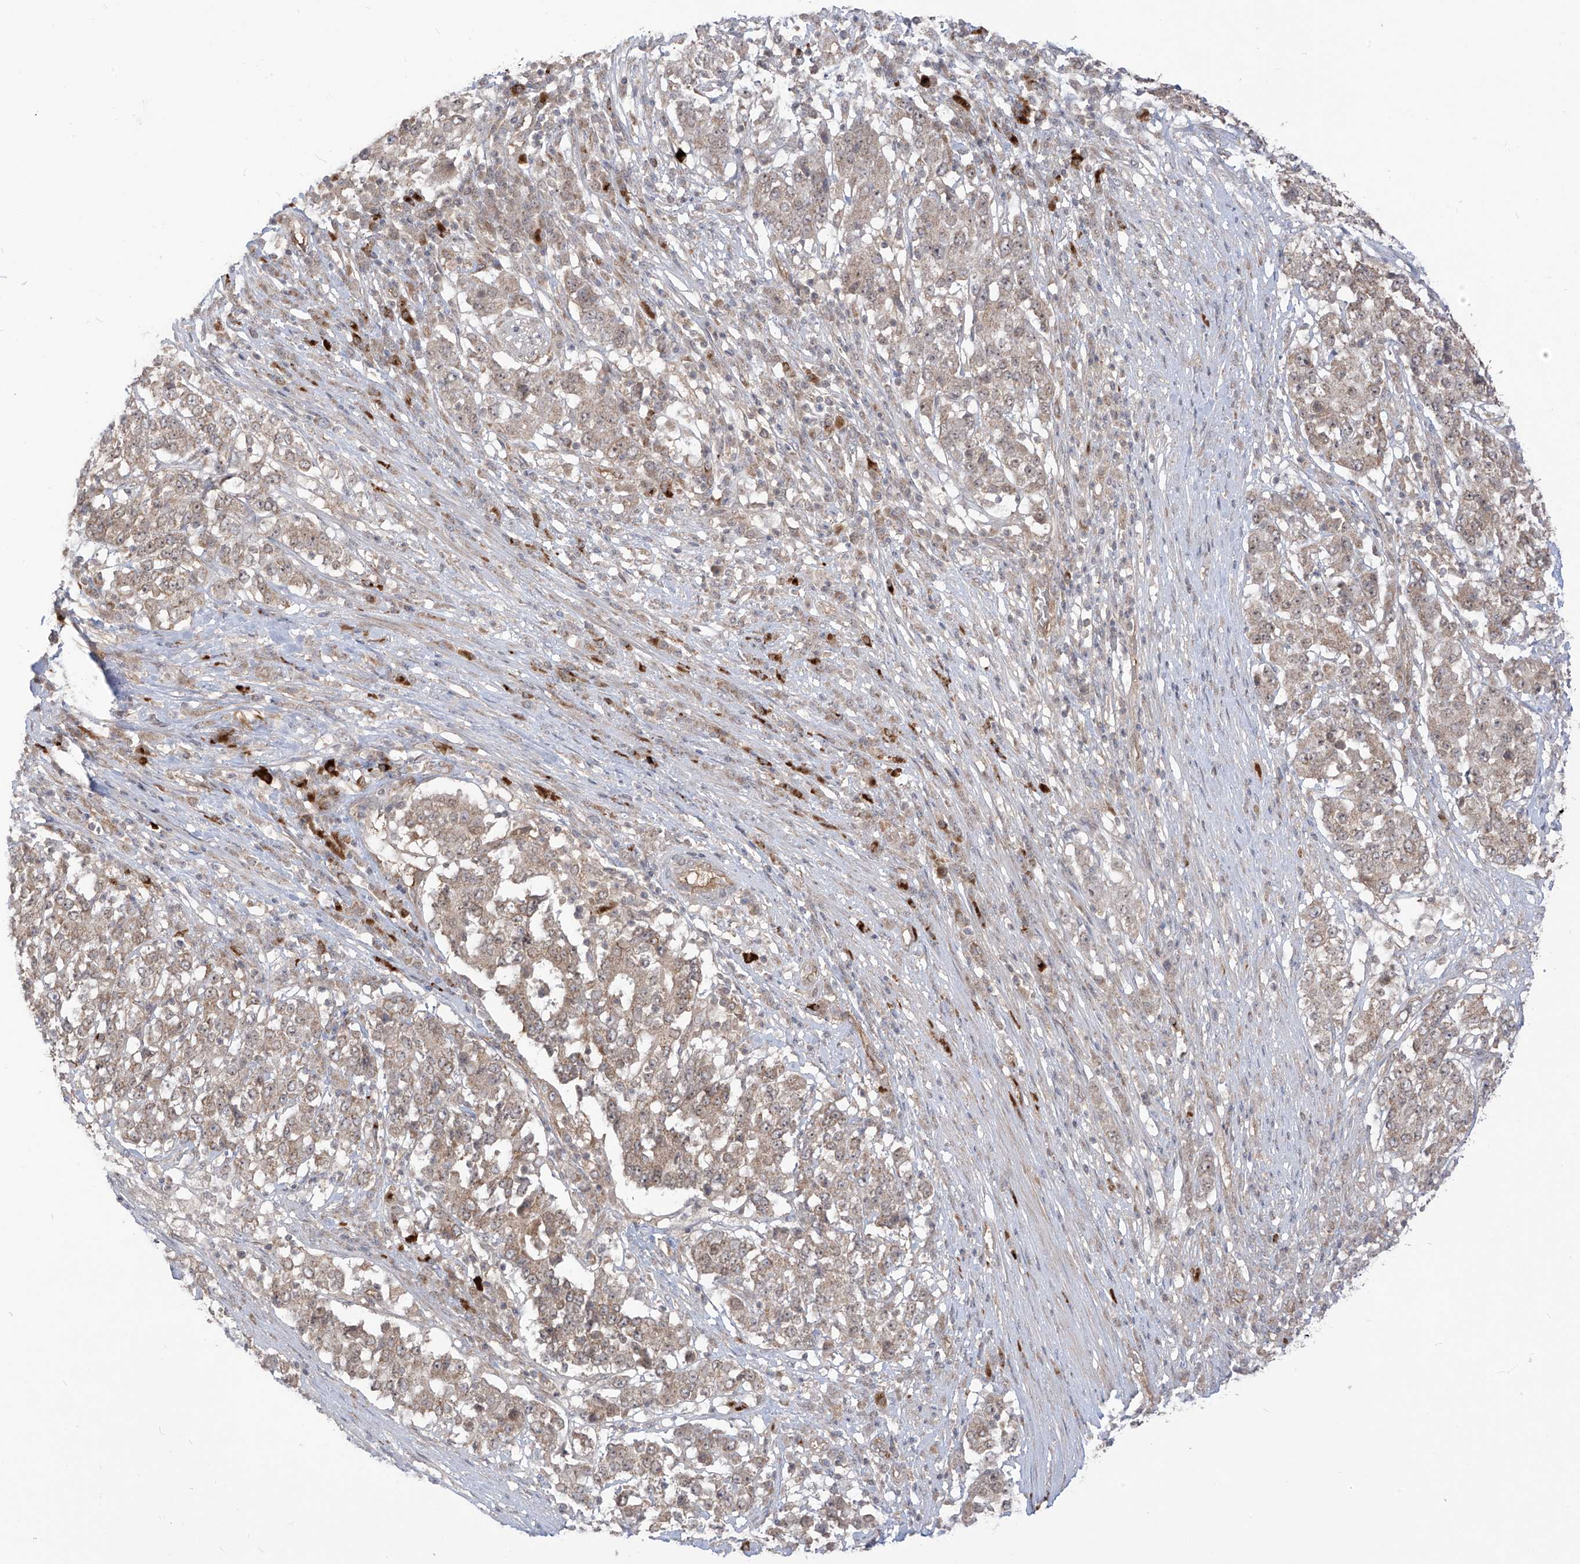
{"staining": {"intensity": "weak", "quantity": ">75%", "location": "cytoplasmic/membranous,nuclear"}, "tissue": "stomach cancer", "cell_type": "Tumor cells", "image_type": "cancer", "snomed": [{"axis": "morphology", "description": "Adenocarcinoma, NOS"}, {"axis": "topography", "description": "Stomach"}], "caption": "Stomach adenocarcinoma was stained to show a protein in brown. There is low levels of weak cytoplasmic/membranous and nuclear staining in about >75% of tumor cells. Immunohistochemistry stains the protein of interest in brown and the nuclei are stained blue.", "gene": "TRIM67", "patient": {"sex": "male", "age": 59}}